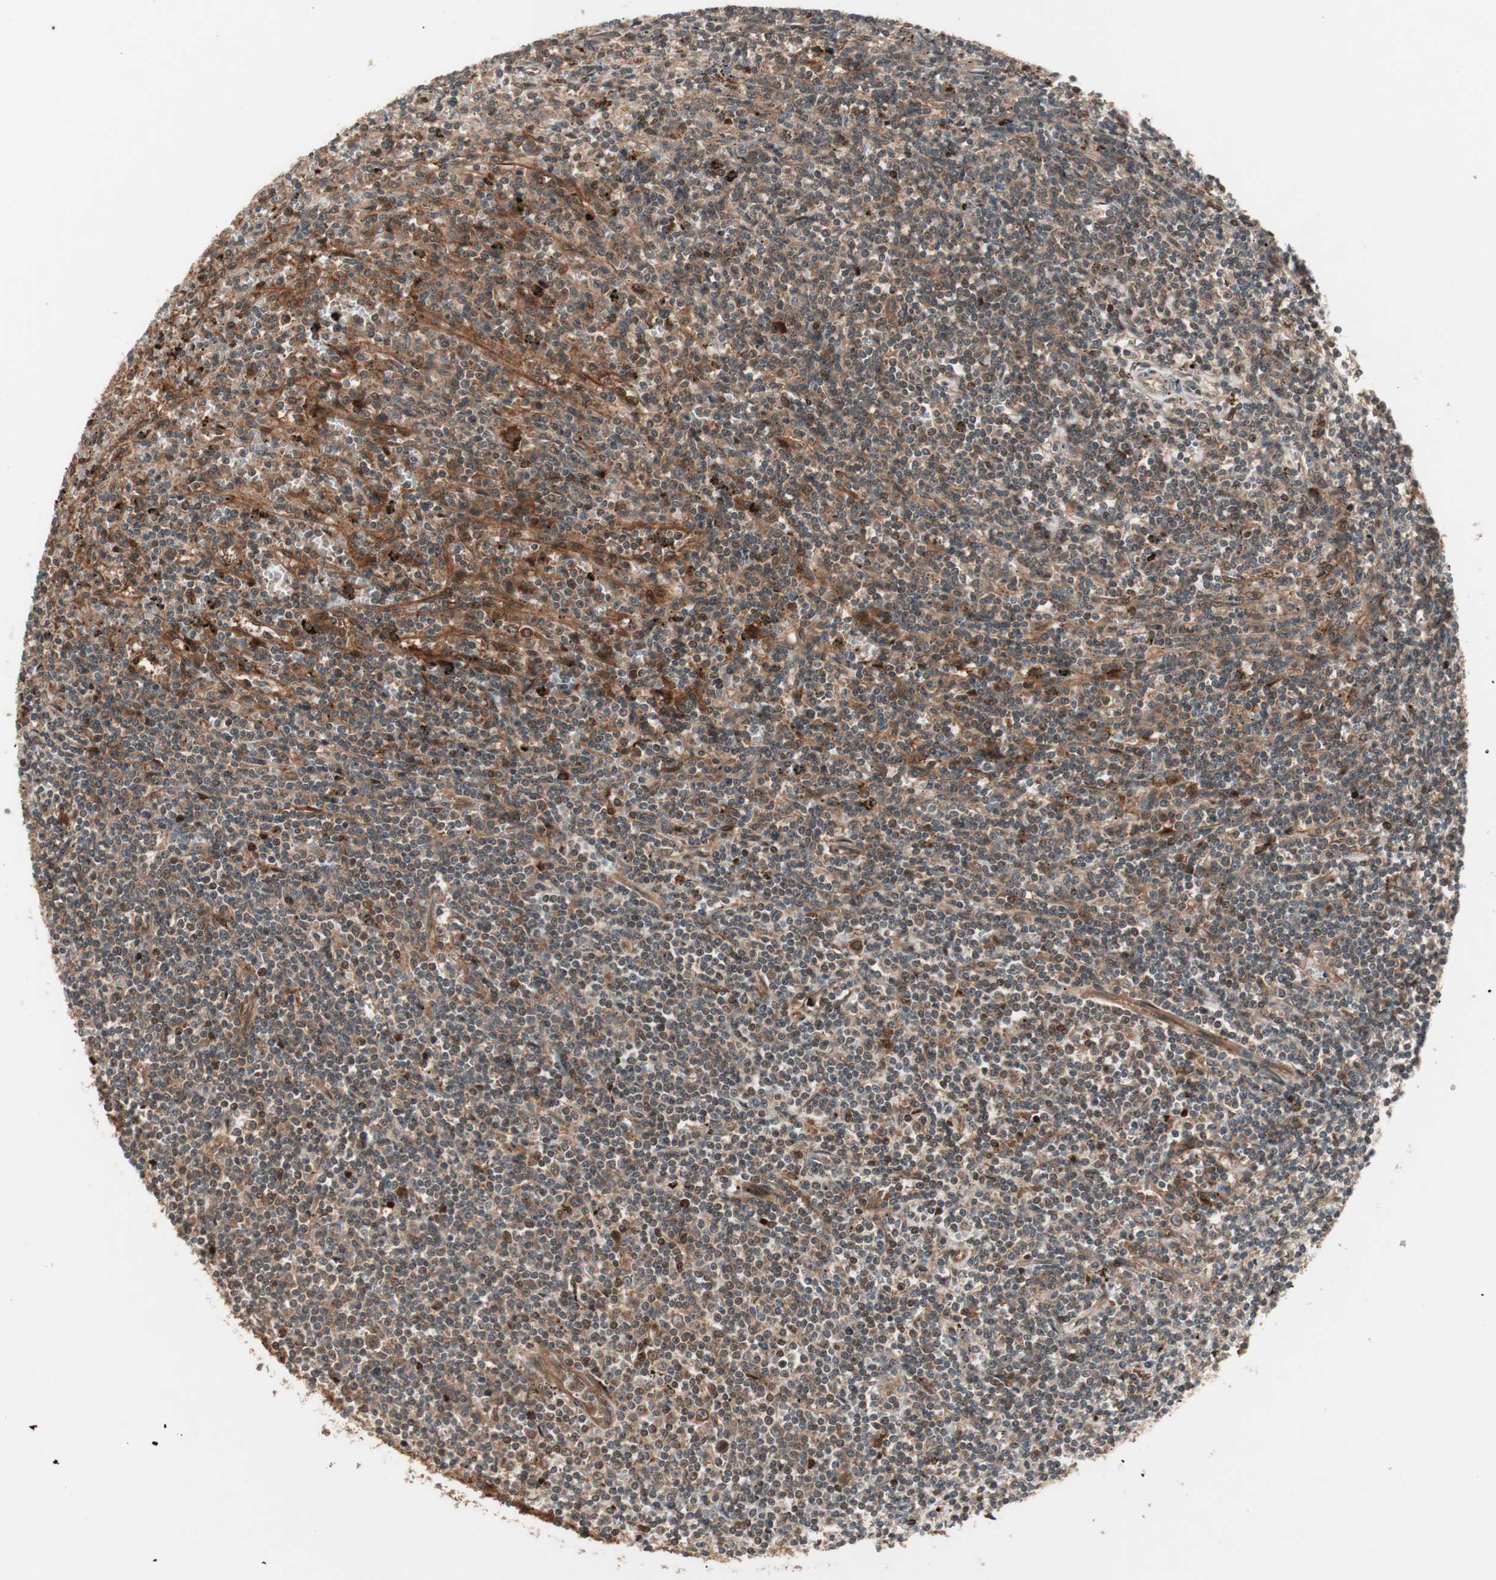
{"staining": {"intensity": "moderate", "quantity": "25%-75%", "location": "cytoplasmic/membranous"}, "tissue": "lymphoma", "cell_type": "Tumor cells", "image_type": "cancer", "snomed": [{"axis": "morphology", "description": "Malignant lymphoma, non-Hodgkin's type, Low grade"}, {"axis": "topography", "description": "Spleen"}], "caption": "An image of low-grade malignant lymphoma, non-Hodgkin's type stained for a protein exhibits moderate cytoplasmic/membranous brown staining in tumor cells.", "gene": "PRKG2", "patient": {"sex": "male", "age": 76}}